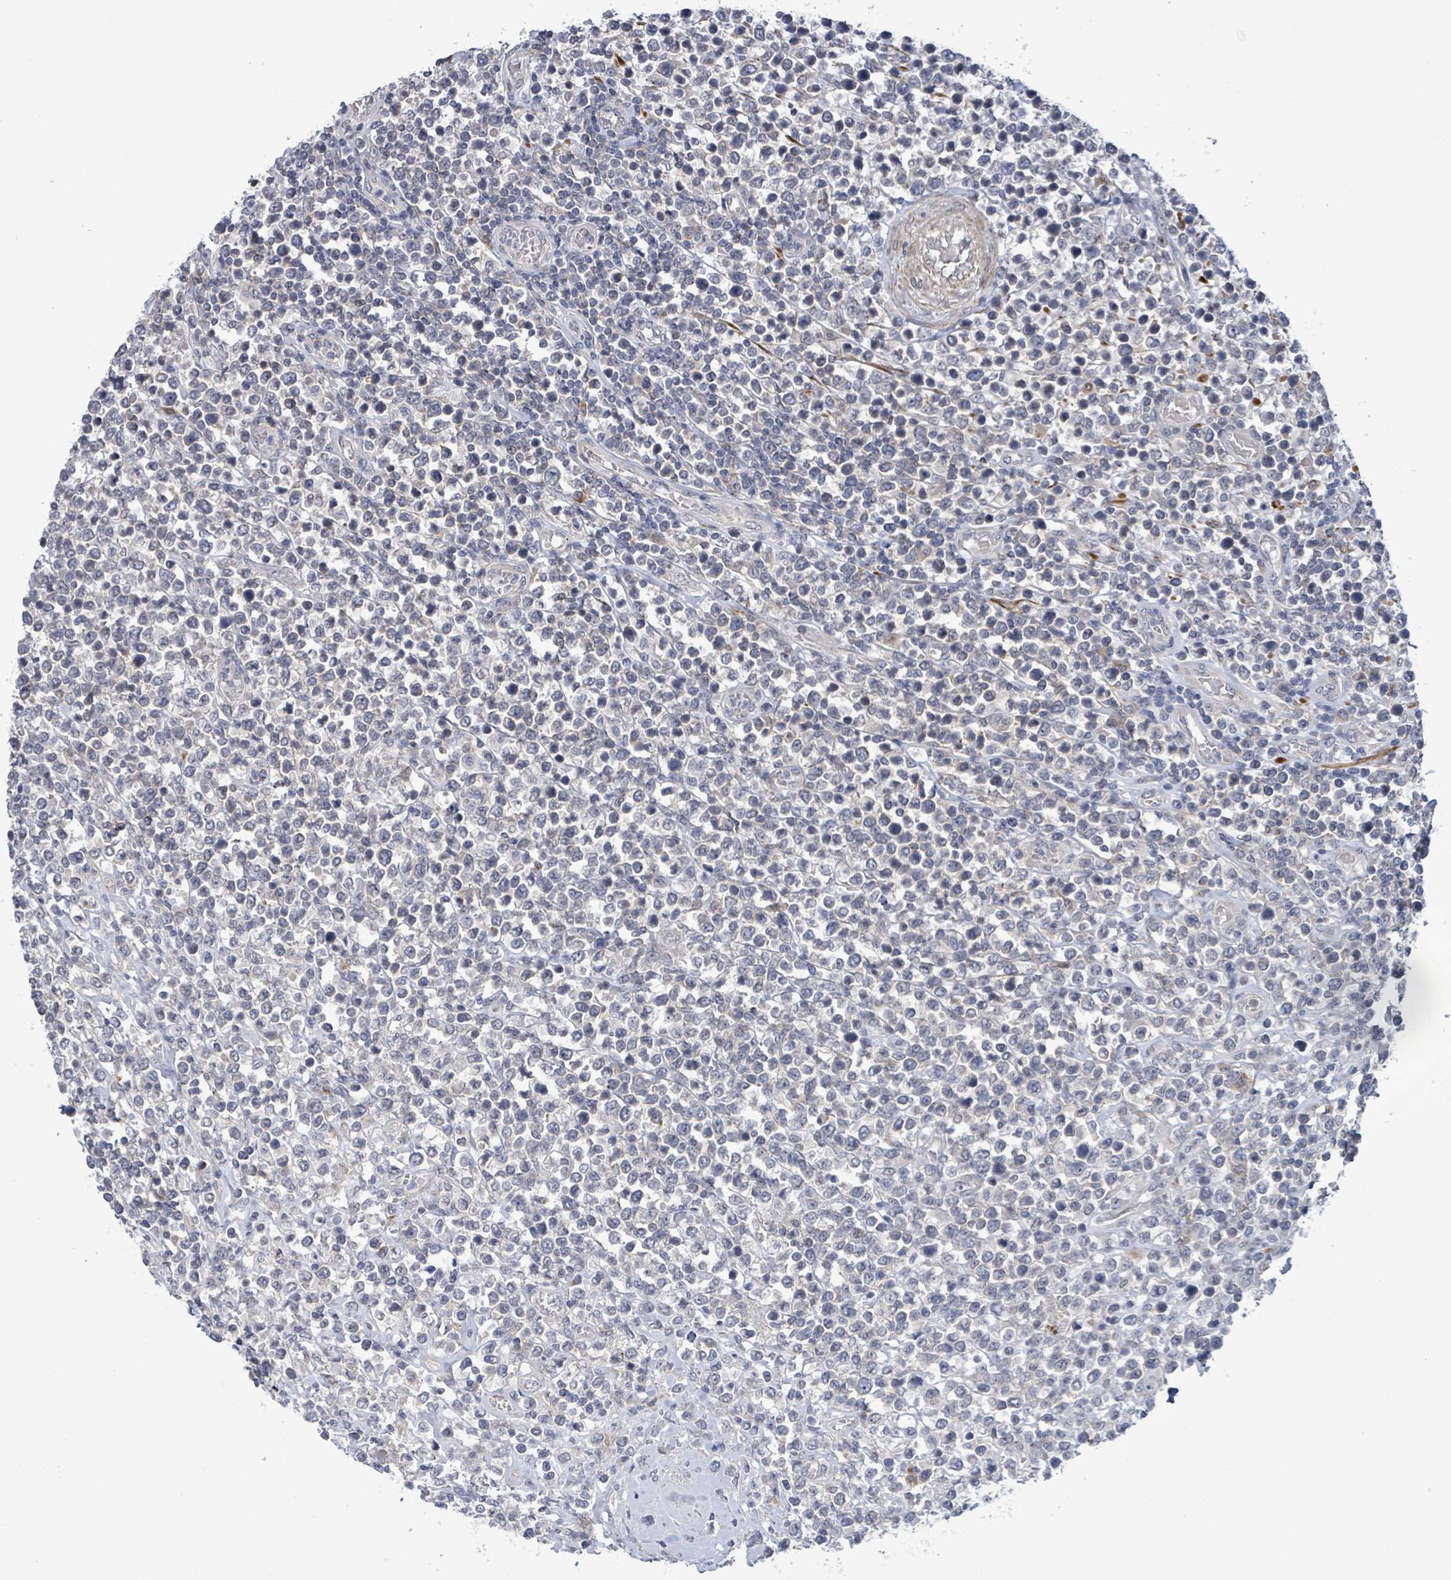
{"staining": {"intensity": "negative", "quantity": "none", "location": "none"}, "tissue": "lymphoma", "cell_type": "Tumor cells", "image_type": "cancer", "snomed": [{"axis": "morphology", "description": "Malignant lymphoma, non-Hodgkin's type, High grade"}, {"axis": "topography", "description": "Soft tissue"}], "caption": "Human high-grade malignant lymphoma, non-Hodgkin's type stained for a protein using IHC reveals no expression in tumor cells.", "gene": "AMMECR1", "patient": {"sex": "female", "age": 56}}